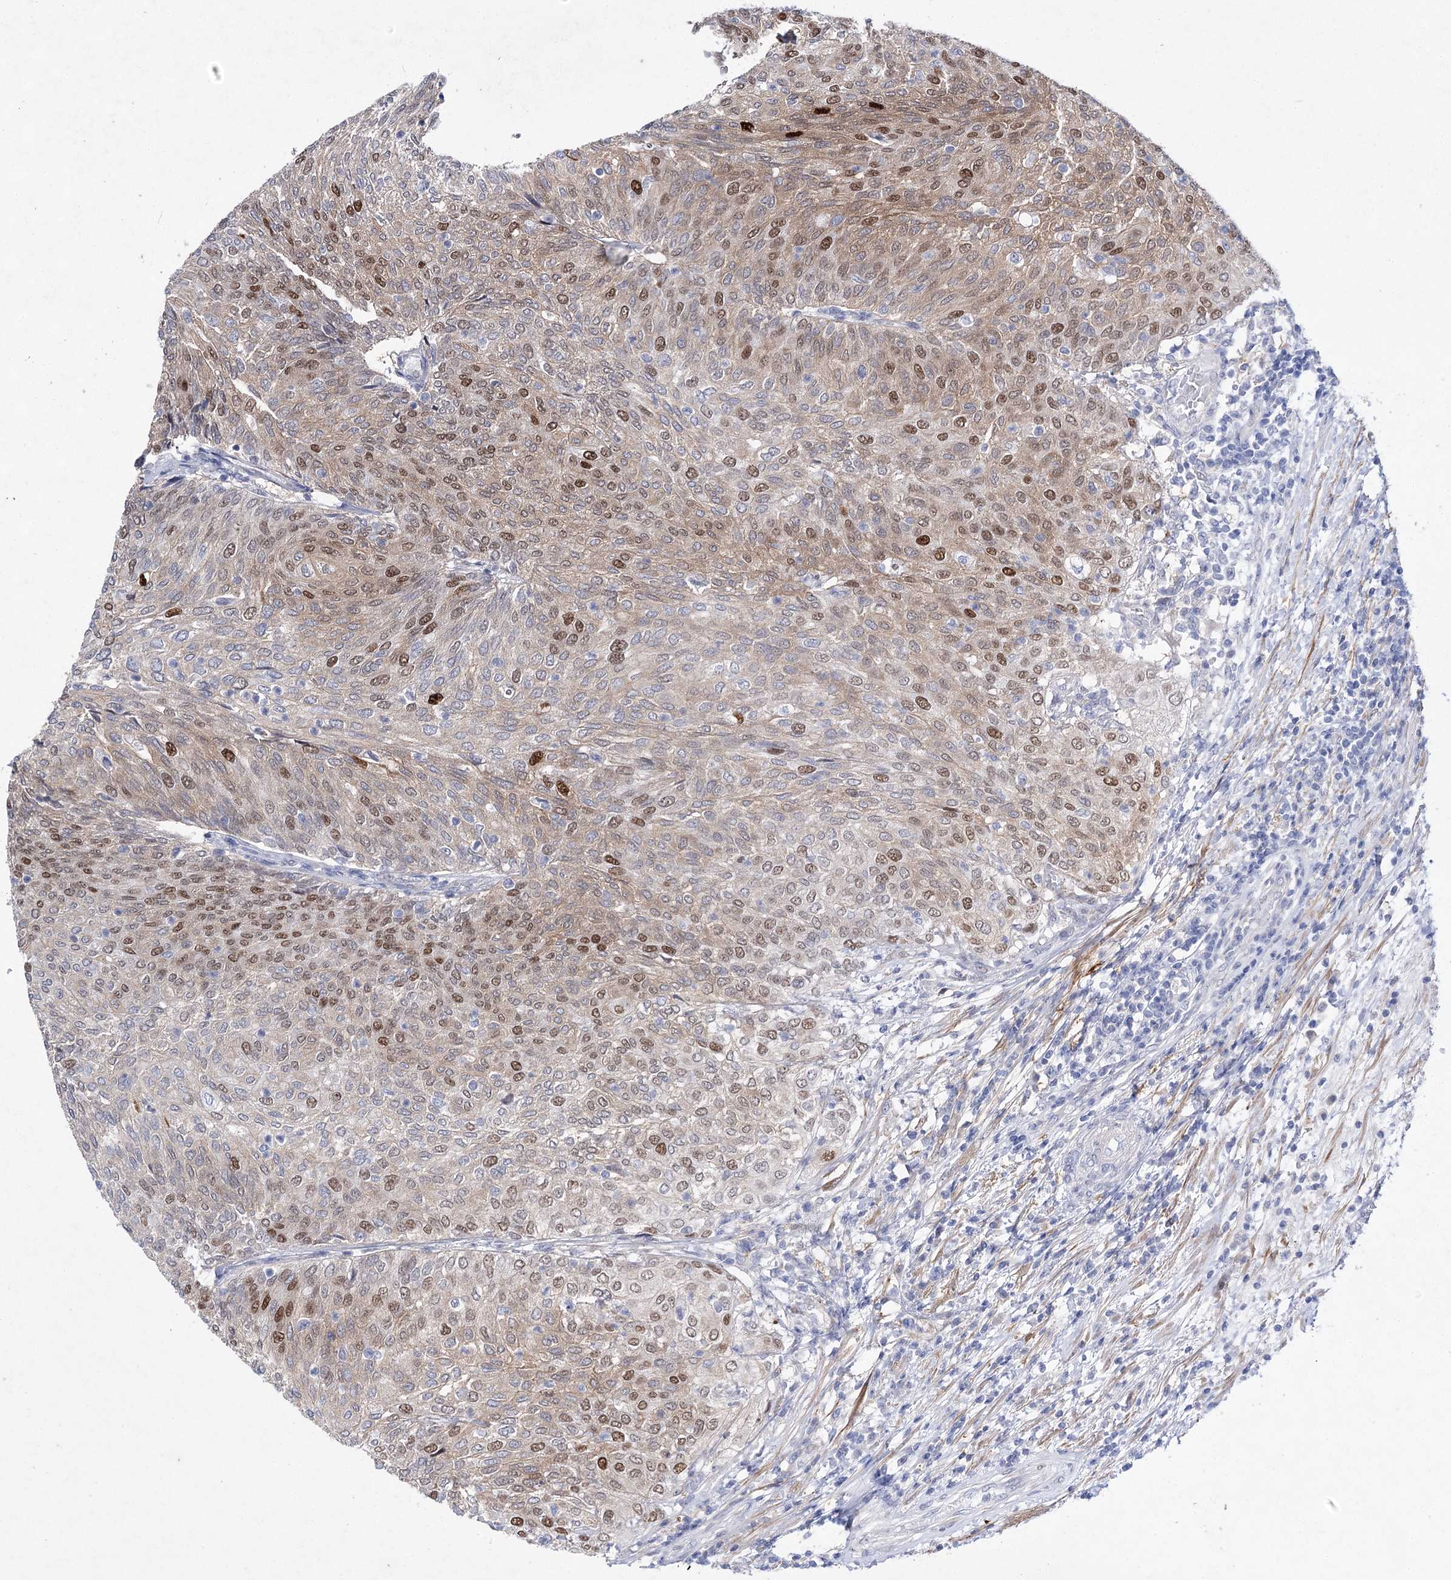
{"staining": {"intensity": "moderate", "quantity": "25%-75%", "location": "cytoplasmic/membranous,nuclear"}, "tissue": "urothelial cancer", "cell_type": "Tumor cells", "image_type": "cancer", "snomed": [{"axis": "morphology", "description": "Urothelial carcinoma, Low grade"}, {"axis": "topography", "description": "Urinary bladder"}], "caption": "IHC histopathology image of neoplastic tissue: human urothelial cancer stained using IHC reveals medium levels of moderate protein expression localized specifically in the cytoplasmic/membranous and nuclear of tumor cells, appearing as a cytoplasmic/membranous and nuclear brown color.", "gene": "UGDH", "patient": {"sex": "female", "age": 79}}